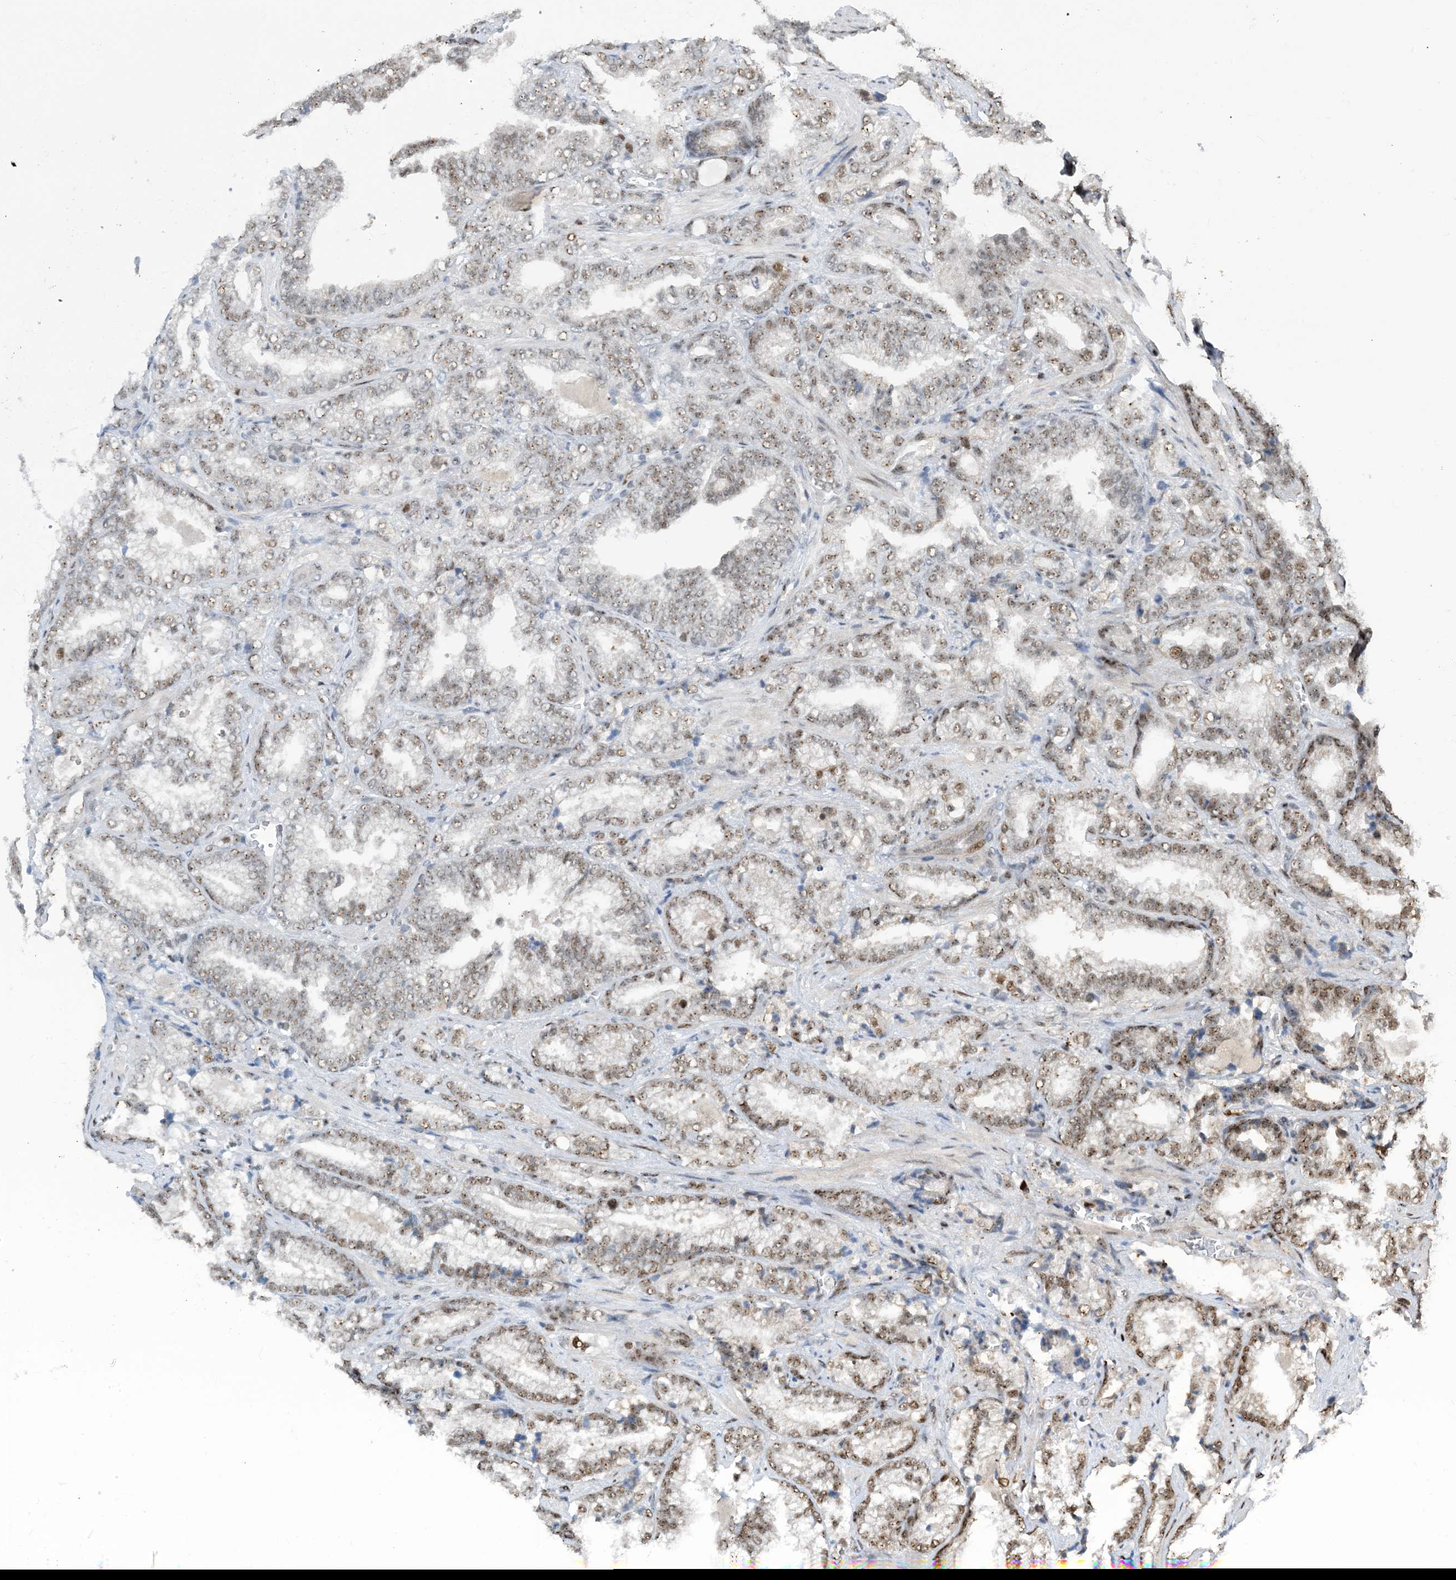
{"staining": {"intensity": "moderate", "quantity": "25%-75%", "location": "nuclear"}, "tissue": "prostate cancer", "cell_type": "Tumor cells", "image_type": "cancer", "snomed": [{"axis": "morphology", "description": "Adenocarcinoma, High grade"}, {"axis": "topography", "description": "Prostate and seminal vesicle, NOS"}], "caption": "A brown stain highlights moderate nuclear positivity of a protein in human prostate cancer tumor cells. The protein of interest is stained brown, and the nuclei are stained in blue (DAB (3,3'-diaminobenzidine) IHC with brightfield microscopy, high magnification).", "gene": "HEMK1", "patient": {"sex": "male", "age": 67}}